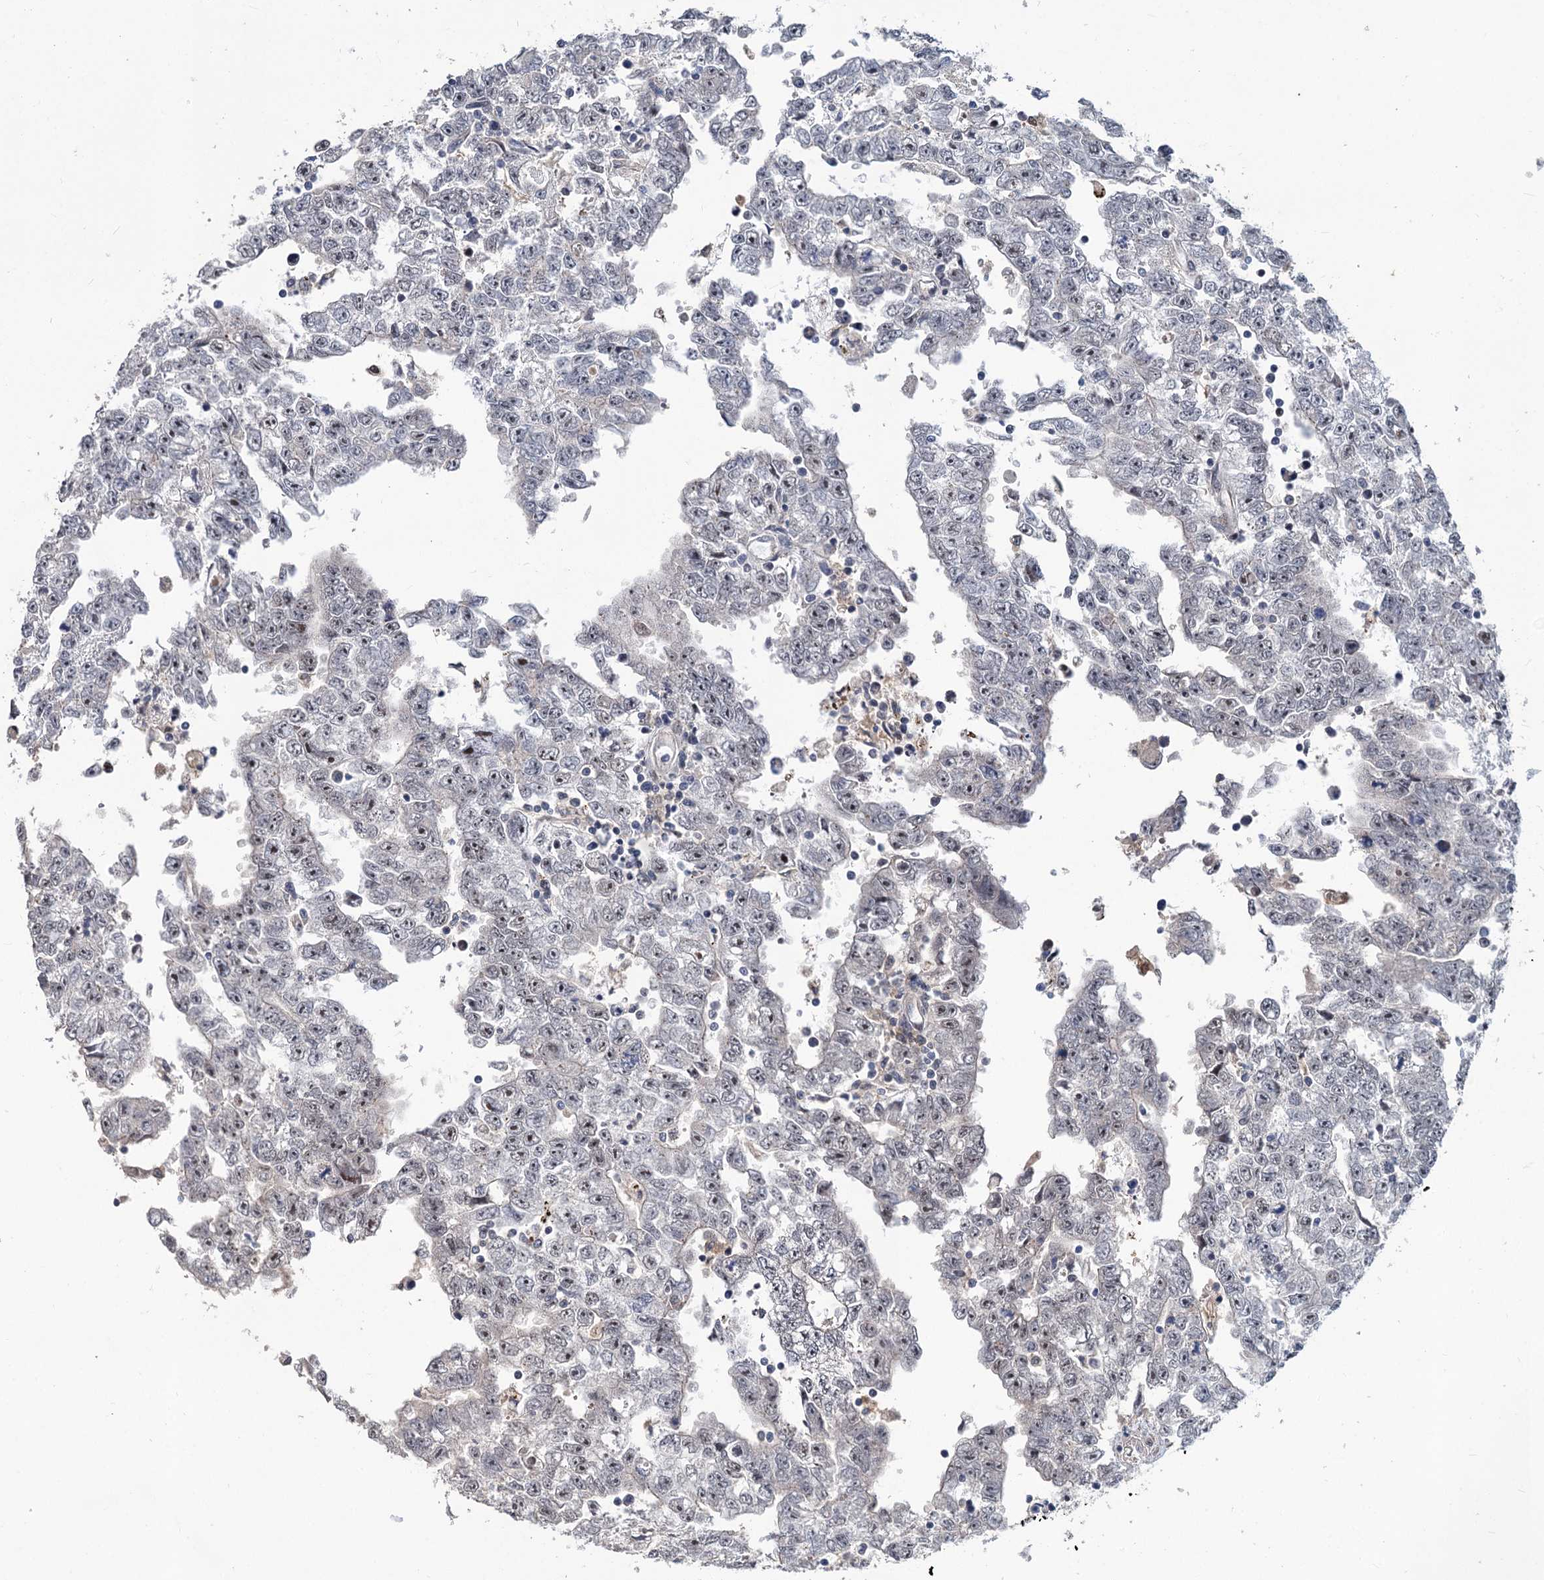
{"staining": {"intensity": "moderate", "quantity": "<25%", "location": "nuclear"}, "tissue": "testis cancer", "cell_type": "Tumor cells", "image_type": "cancer", "snomed": [{"axis": "morphology", "description": "Carcinoma, Embryonal, NOS"}, {"axis": "topography", "description": "Testis"}], "caption": "A histopathology image of human testis embryonal carcinoma stained for a protein displays moderate nuclear brown staining in tumor cells. (DAB = brown stain, brightfield microscopy at high magnification).", "gene": "PHF8", "patient": {"sex": "male", "age": 25}}